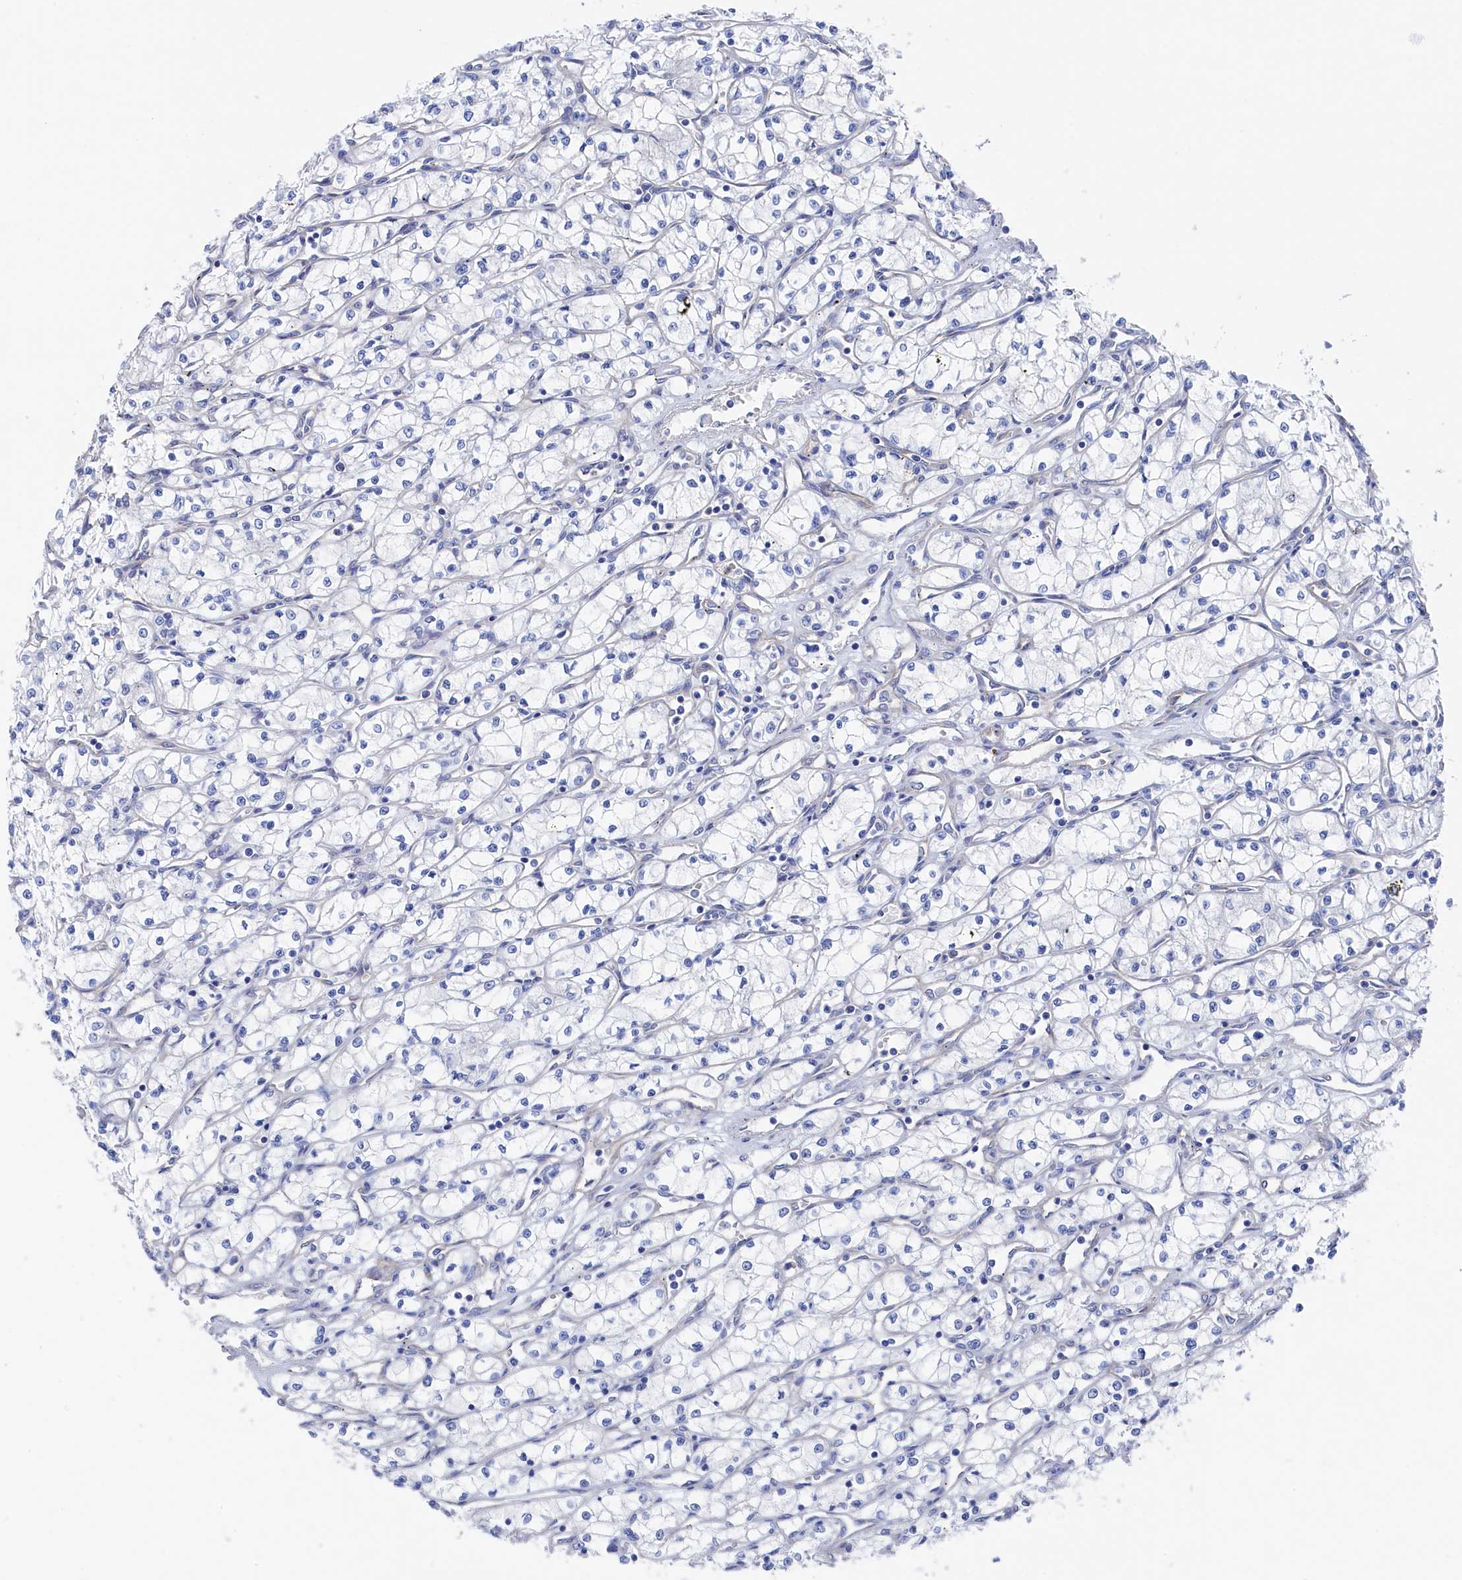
{"staining": {"intensity": "negative", "quantity": "none", "location": "none"}, "tissue": "renal cancer", "cell_type": "Tumor cells", "image_type": "cancer", "snomed": [{"axis": "morphology", "description": "Adenocarcinoma, NOS"}, {"axis": "topography", "description": "Kidney"}], "caption": "A photomicrograph of renal cancer stained for a protein demonstrates no brown staining in tumor cells.", "gene": "TMOD2", "patient": {"sex": "male", "age": 59}}